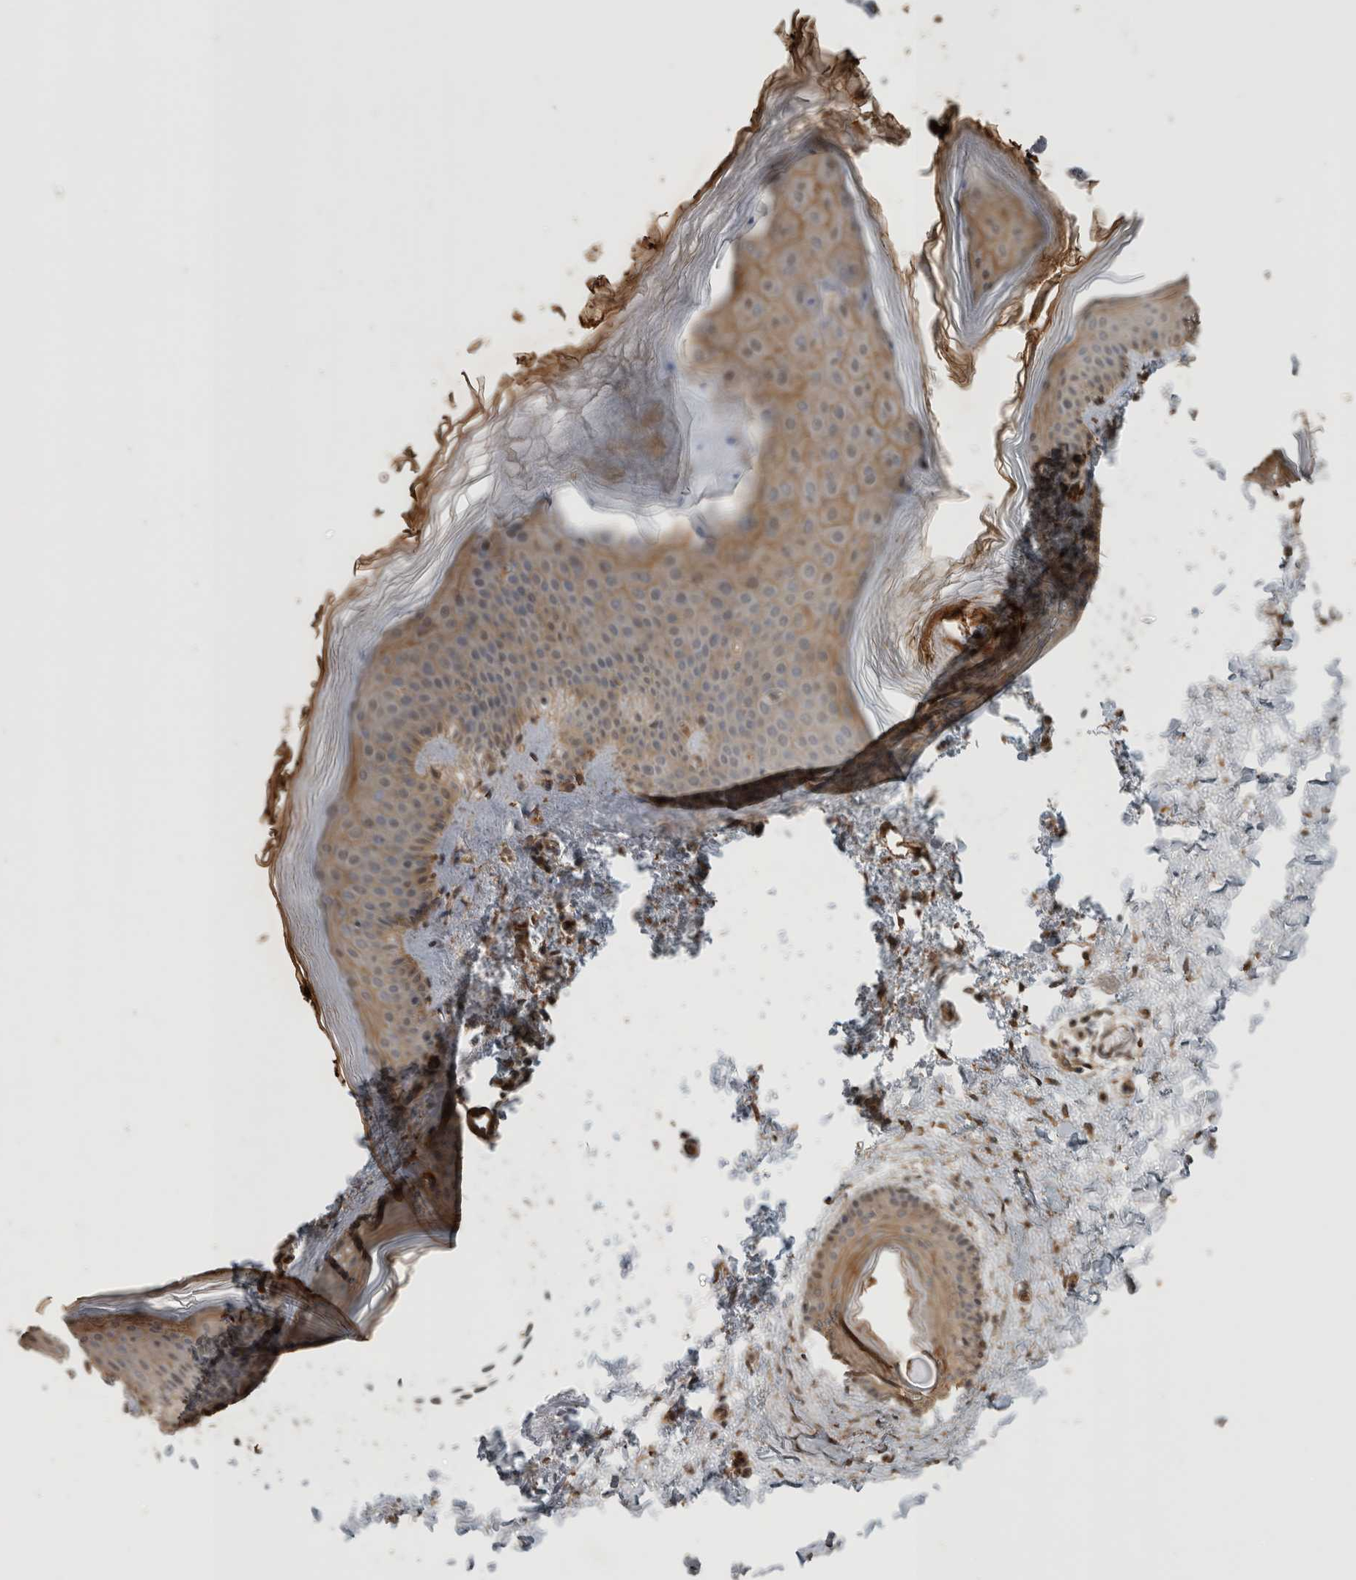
{"staining": {"intensity": "weak", "quantity": ">75%", "location": "cytoplasmic/membranous"}, "tissue": "skin", "cell_type": "Fibroblasts", "image_type": "normal", "snomed": [{"axis": "morphology", "description": "Normal tissue, NOS"}, {"axis": "topography", "description": "Skin"}], "caption": "Immunohistochemistry (IHC) histopathology image of unremarkable human skin stained for a protein (brown), which exhibits low levels of weak cytoplasmic/membranous positivity in about >75% of fibroblasts.", "gene": "RHPN1", "patient": {"sex": "female", "age": 27}}